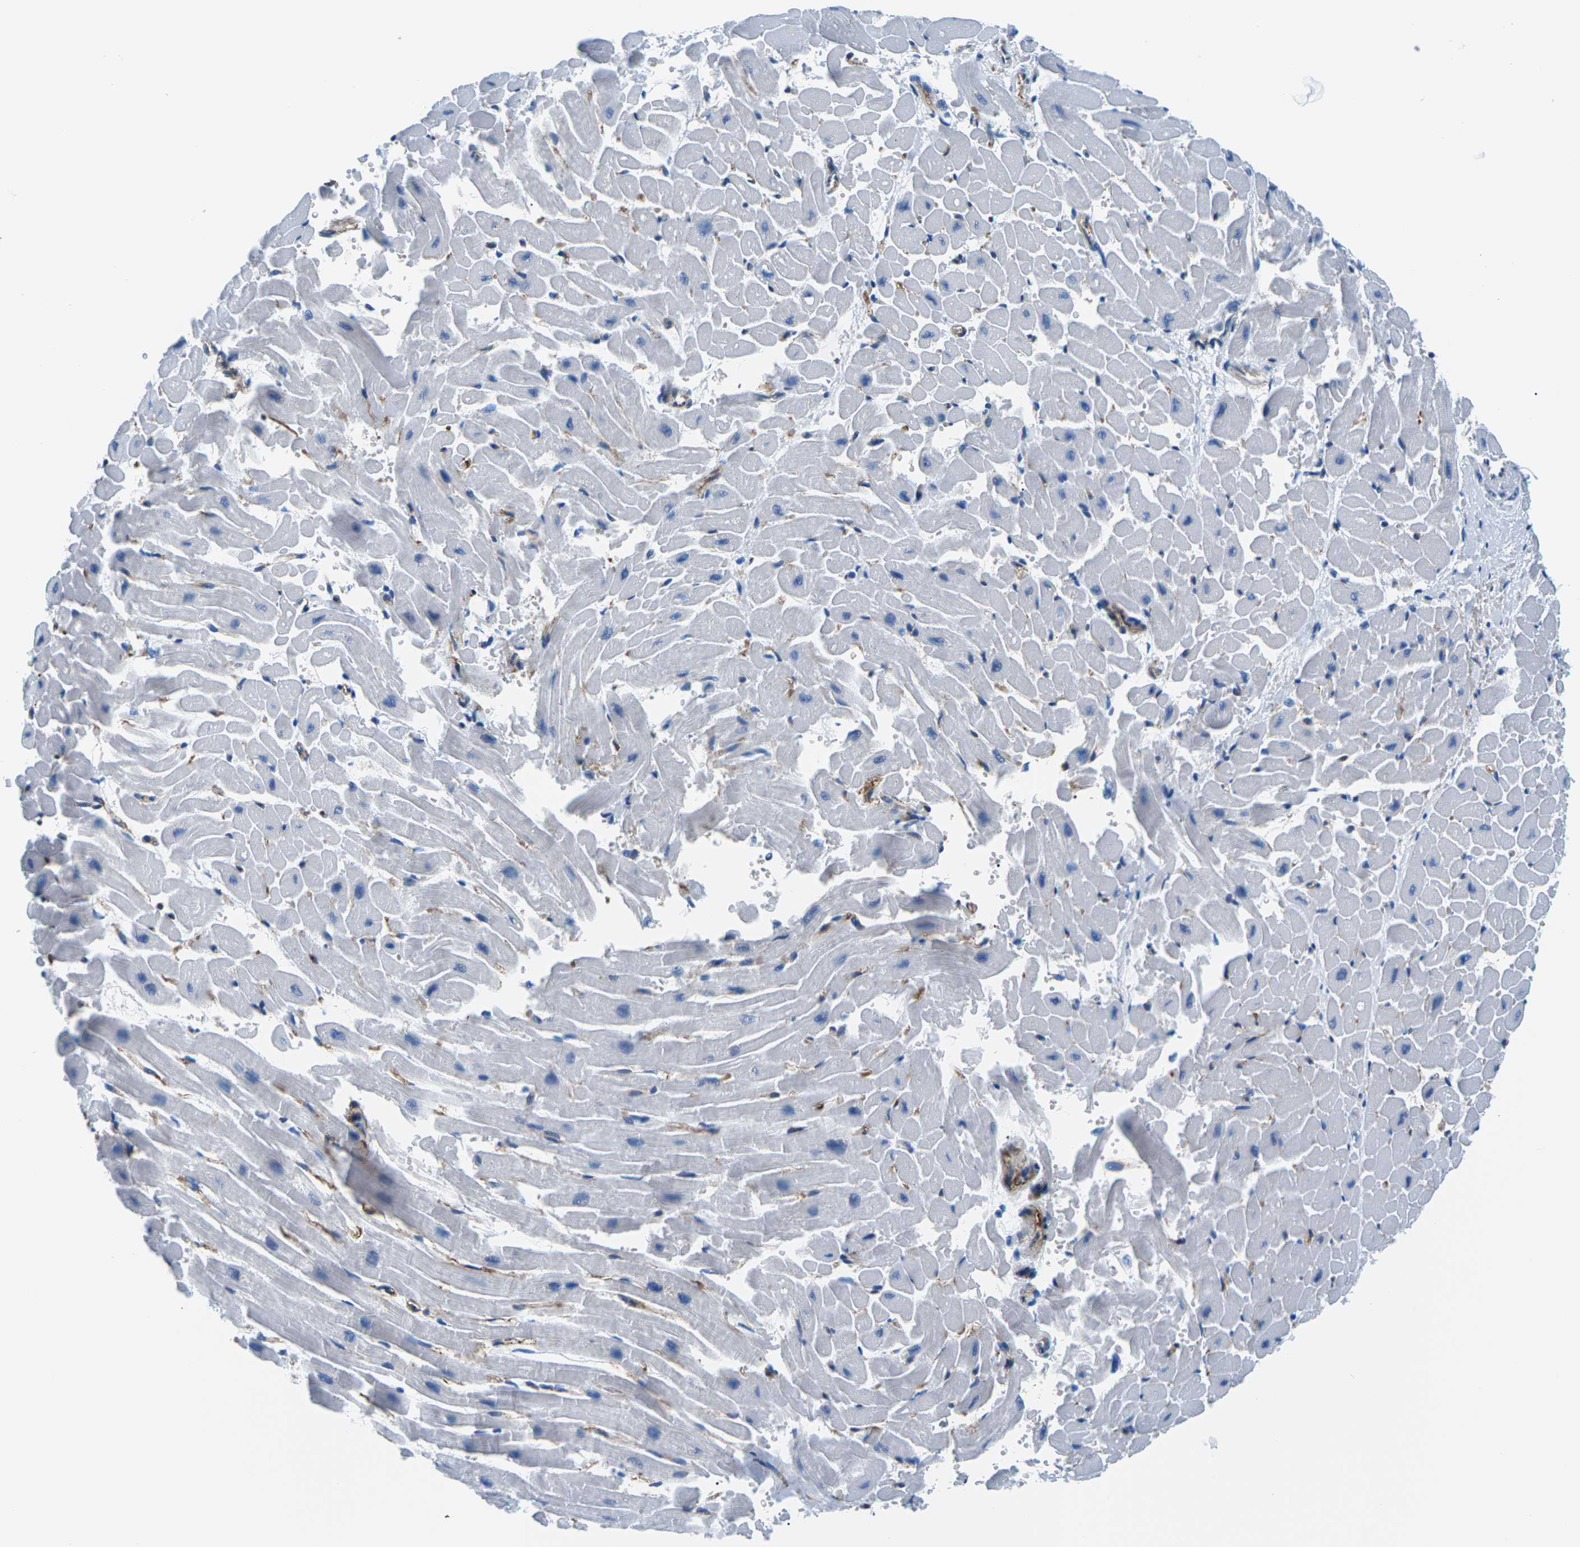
{"staining": {"intensity": "negative", "quantity": "none", "location": "none"}, "tissue": "heart muscle", "cell_type": "Cardiomyocytes", "image_type": "normal", "snomed": [{"axis": "morphology", "description": "Normal tissue, NOS"}, {"axis": "topography", "description": "Heart"}], "caption": "DAB (3,3'-diaminobenzidine) immunohistochemical staining of normal human heart muscle exhibits no significant expression in cardiomyocytes.", "gene": "SOCS4", "patient": {"sex": "male", "age": 45}}